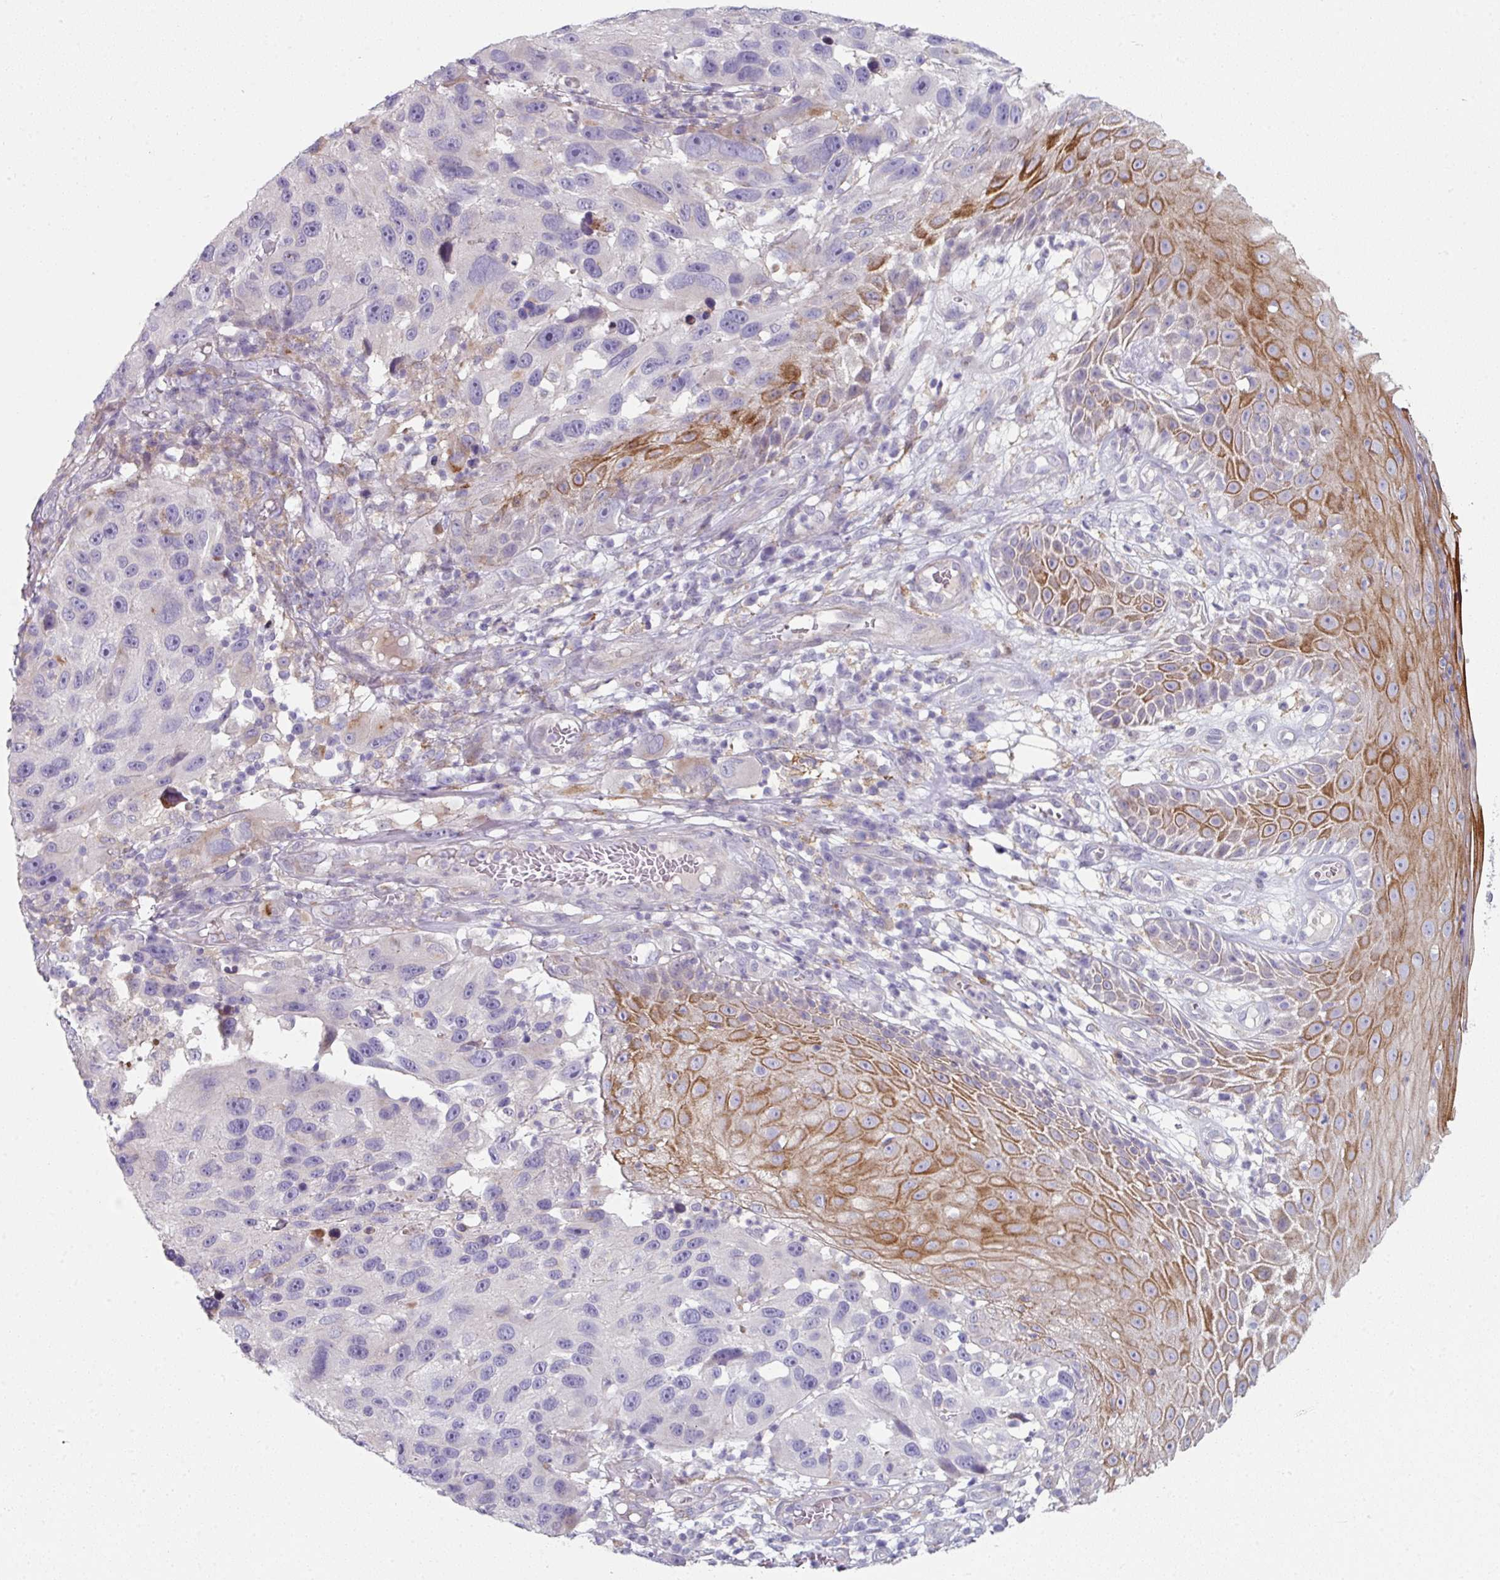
{"staining": {"intensity": "negative", "quantity": "none", "location": "none"}, "tissue": "melanoma", "cell_type": "Tumor cells", "image_type": "cancer", "snomed": [{"axis": "morphology", "description": "Malignant melanoma, NOS"}, {"axis": "topography", "description": "Skin"}], "caption": "This is an immunohistochemistry (IHC) micrograph of human melanoma. There is no positivity in tumor cells.", "gene": "WSB2", "patient": {"sex": "male", "age": 53}}